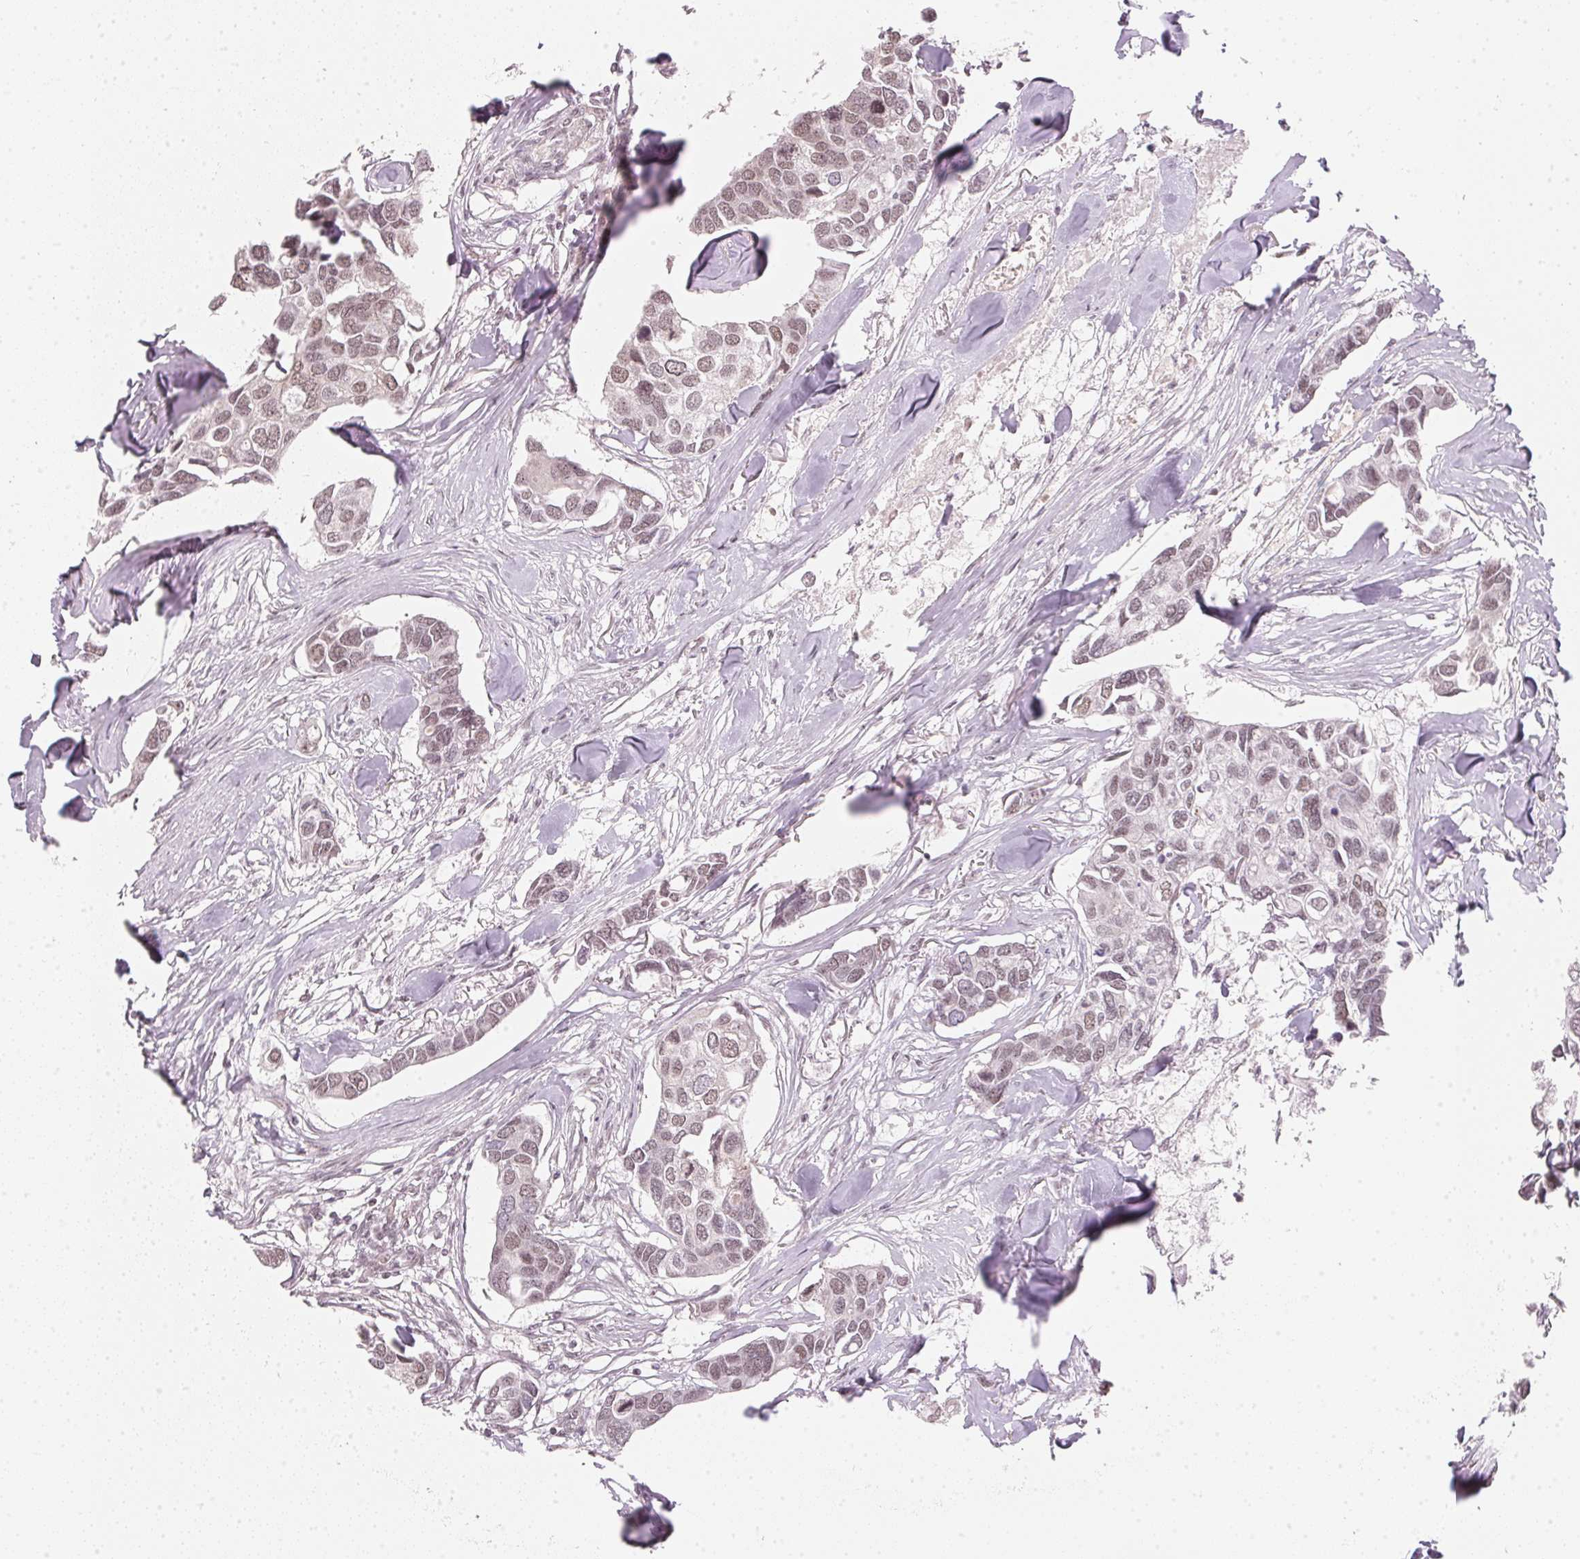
{"staining": {"intensity": "moderate", "quantity": ">75%", "location": "nuclear"}, "tissue": "breast cancer", "cell_type": "Tumor cells", "image_type": "cancer", "snomed": [{"axis": "morphology", "description": "Duct carcinoma"}, {"axis": "topography", "description": "Breast"}], "caption": "A brown stain highlights moderate nuclear positivity of a protein in breast cancer tumor cells.", "gene": "KAT6A", "patient": {"sex": "female", "age": 83}}